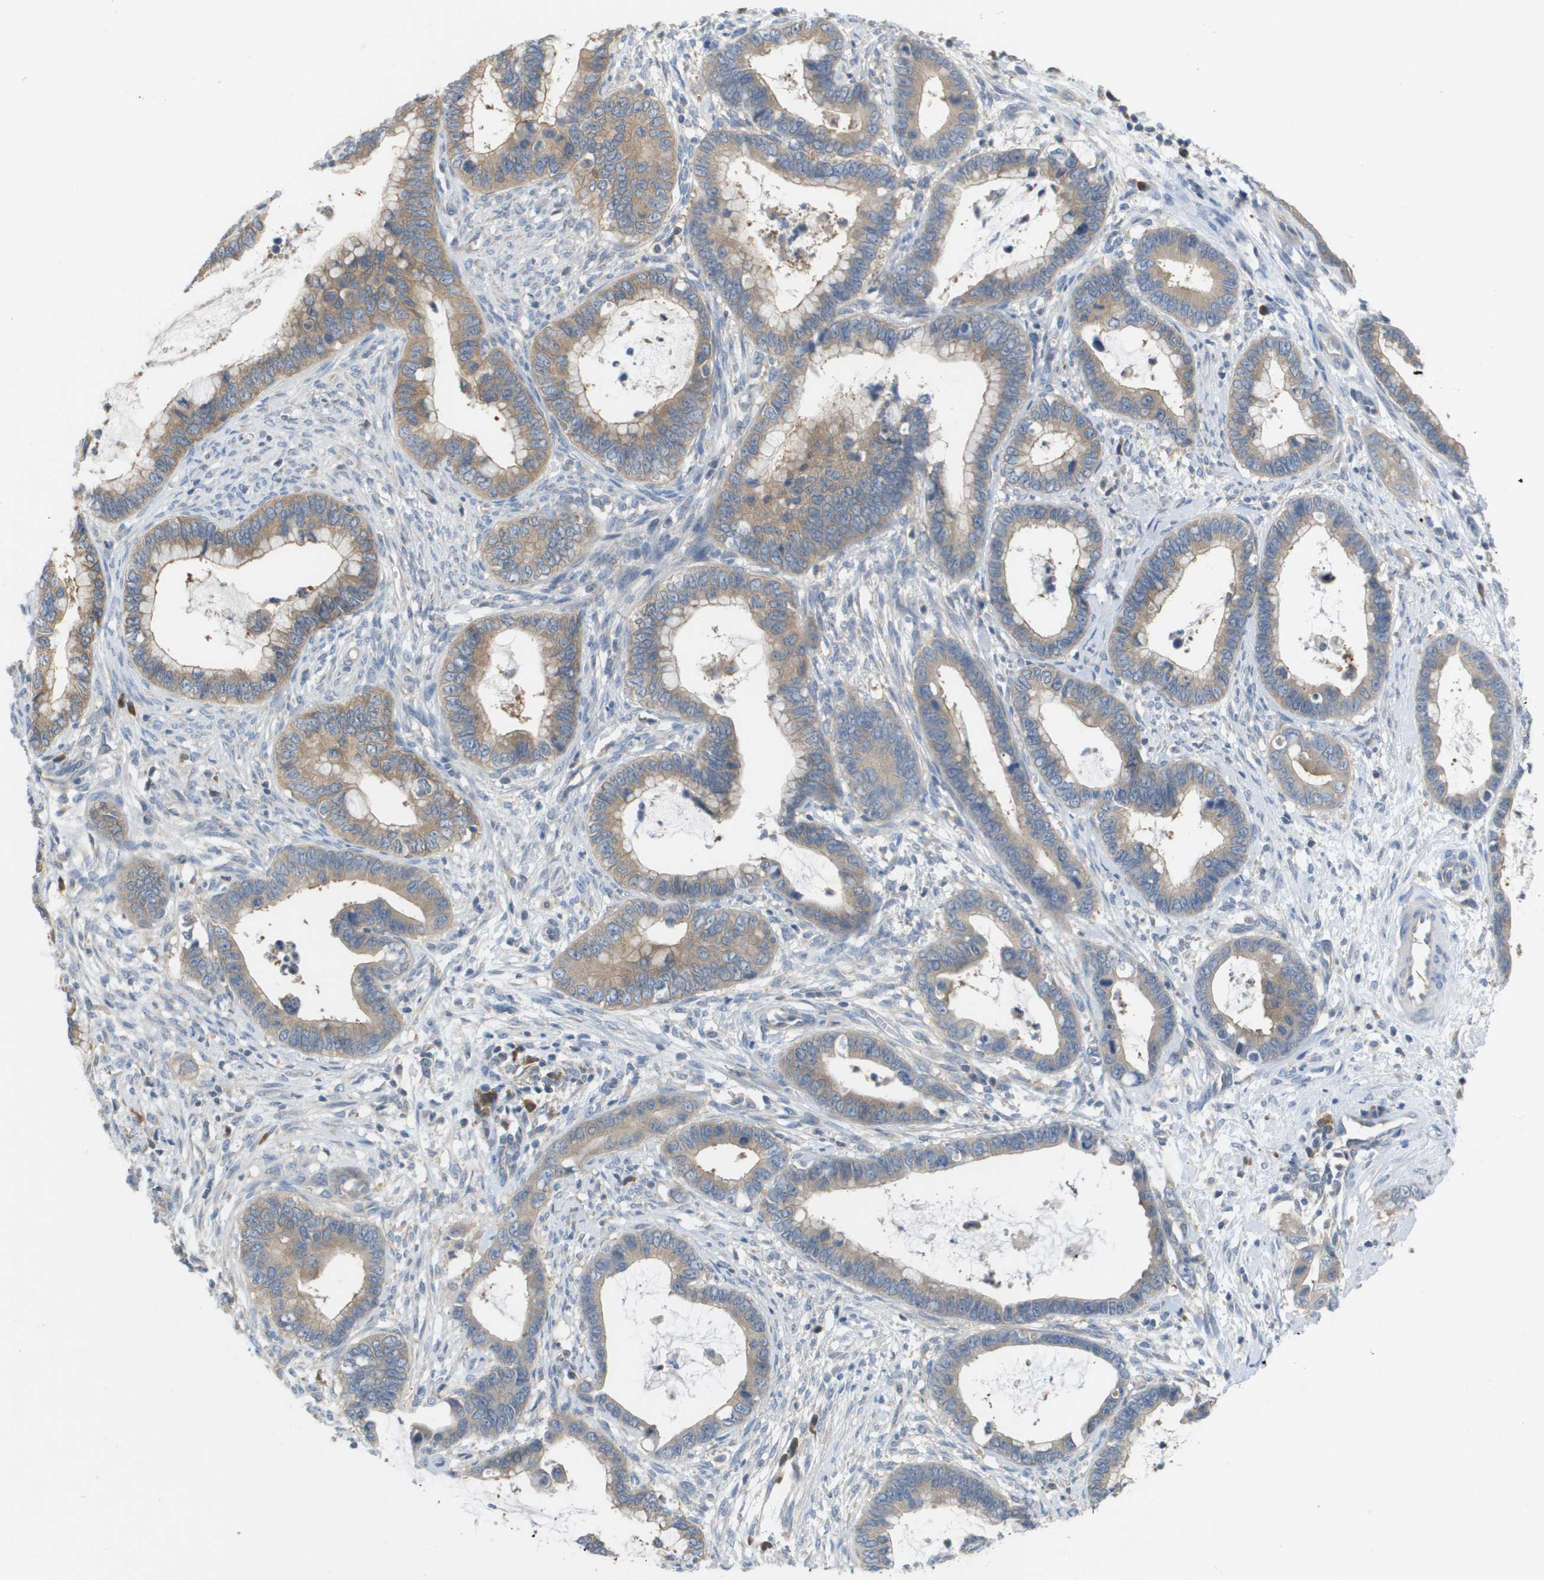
{"staining": {"intensity": "moderate", "quantity": ">75%", "location": "cytoplasmic/membranous"}, "tissue": "cervical cancer", "cell_type": "Tumor cells", "image_type": "cancer", "snomed": [{"axis": "morphology", "description": "Adenocarcinoma, NOS"}, {"axis": "topography", "description": "Cervix"}], "caption": "Protein expression analysis of human cervical cancer reveals moderate cytoplasmic/membranous staining in about >75% of tumor cells.", "gene": "UBA5", "patient": {"sex": "female", "age": 44}}